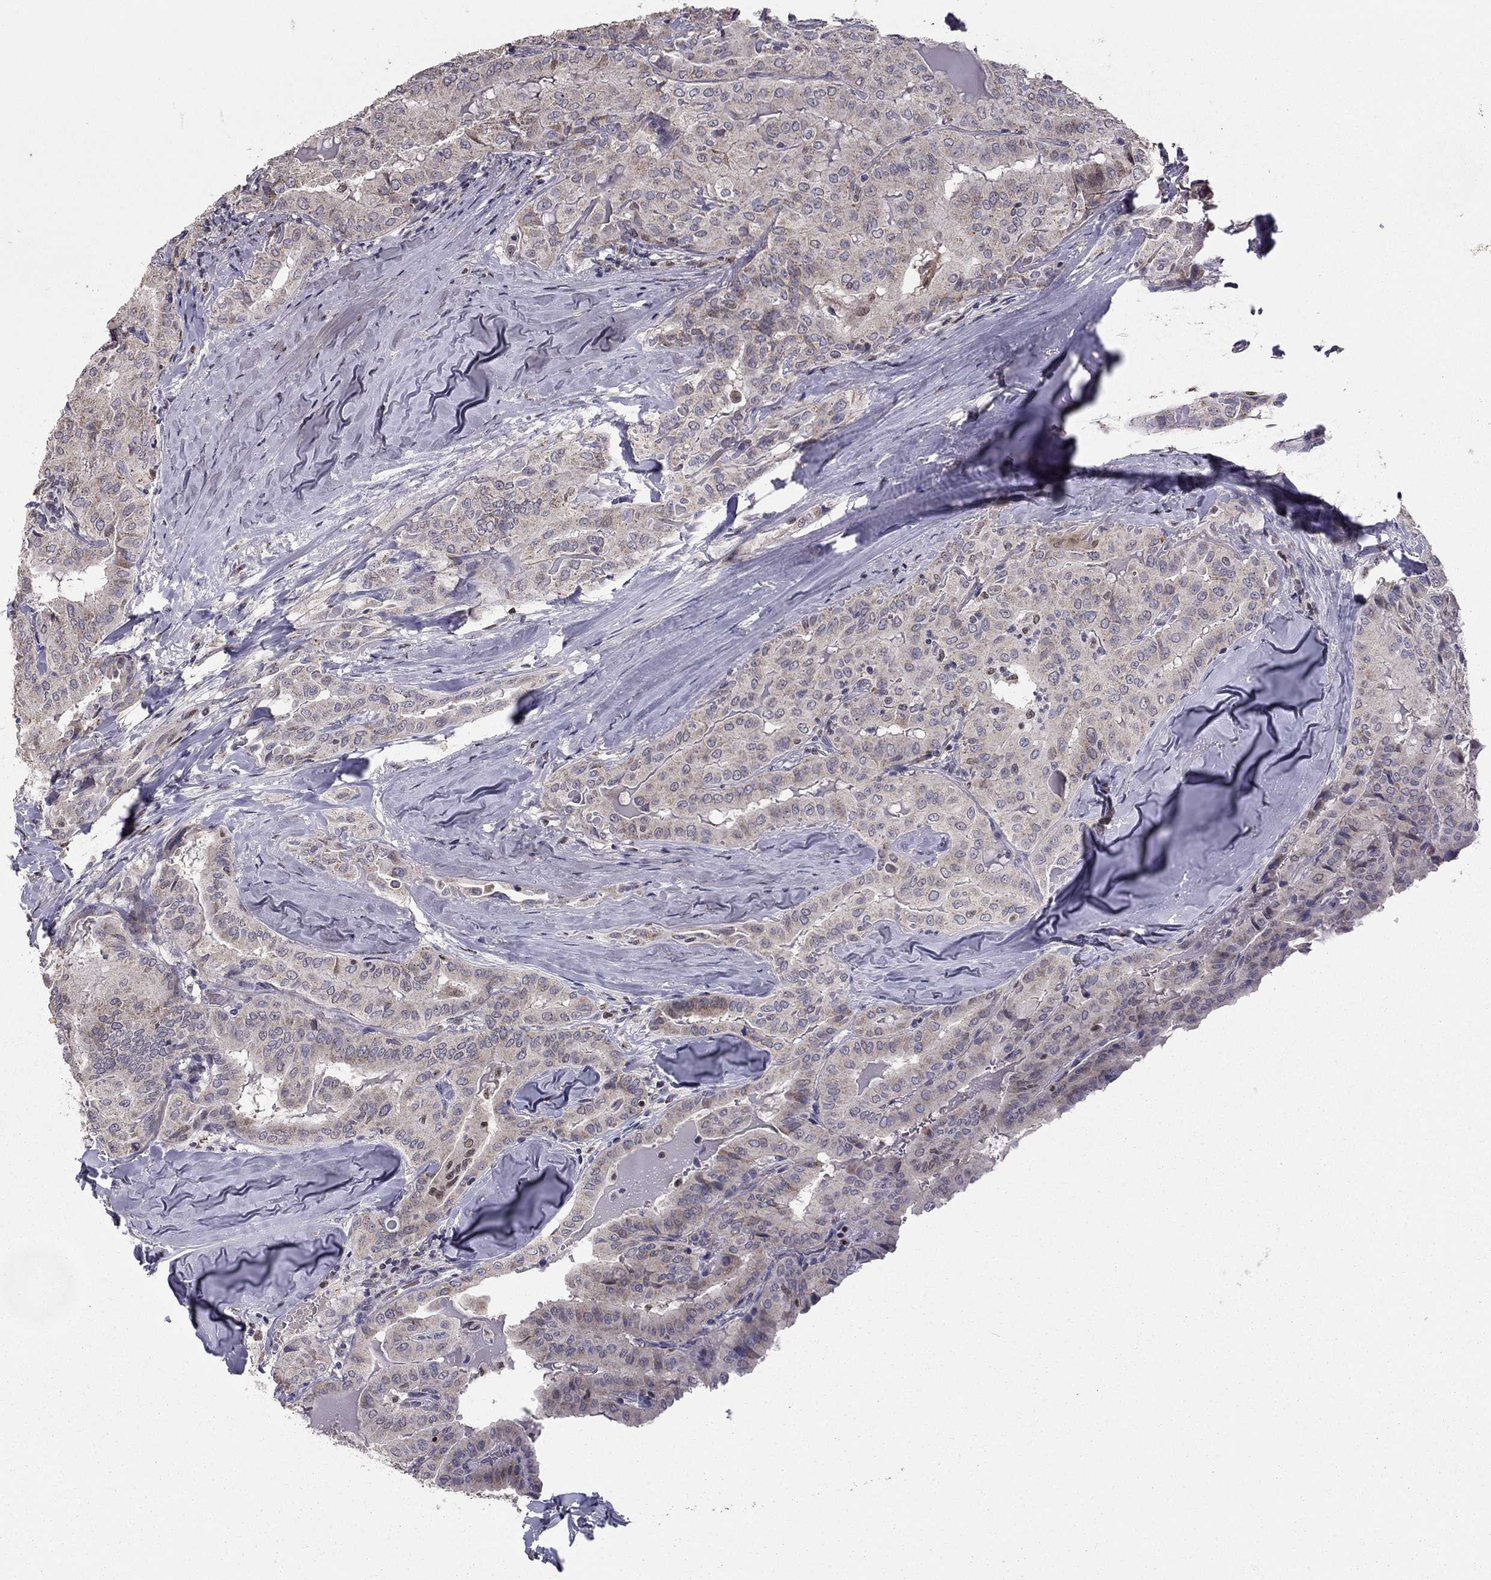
{"staining": {"intensity": "negative", "quantity": "none", "location": "none"}, "tissue": "thyroid cancer", "cell_type": "Tumor cells", "image_type": "cancer", "snomed": [{"axis": "morphology", "description": "Papillary adenocarcinoma, NOS"}, {"axis": "topography", "description": "Thyroid gland"}], "caption": "Immunohistochemistry histopathology image of thyroid cancer stained for a protein (brown), which demonstrates no staining in tumor cells. (DAB (3,3'-diaminobenzidine) immunohistochemistry visualized using brightfield microscopy, high magnification).", "gene": "HCN1", "patient": {"sex": "female", "age": 68}}